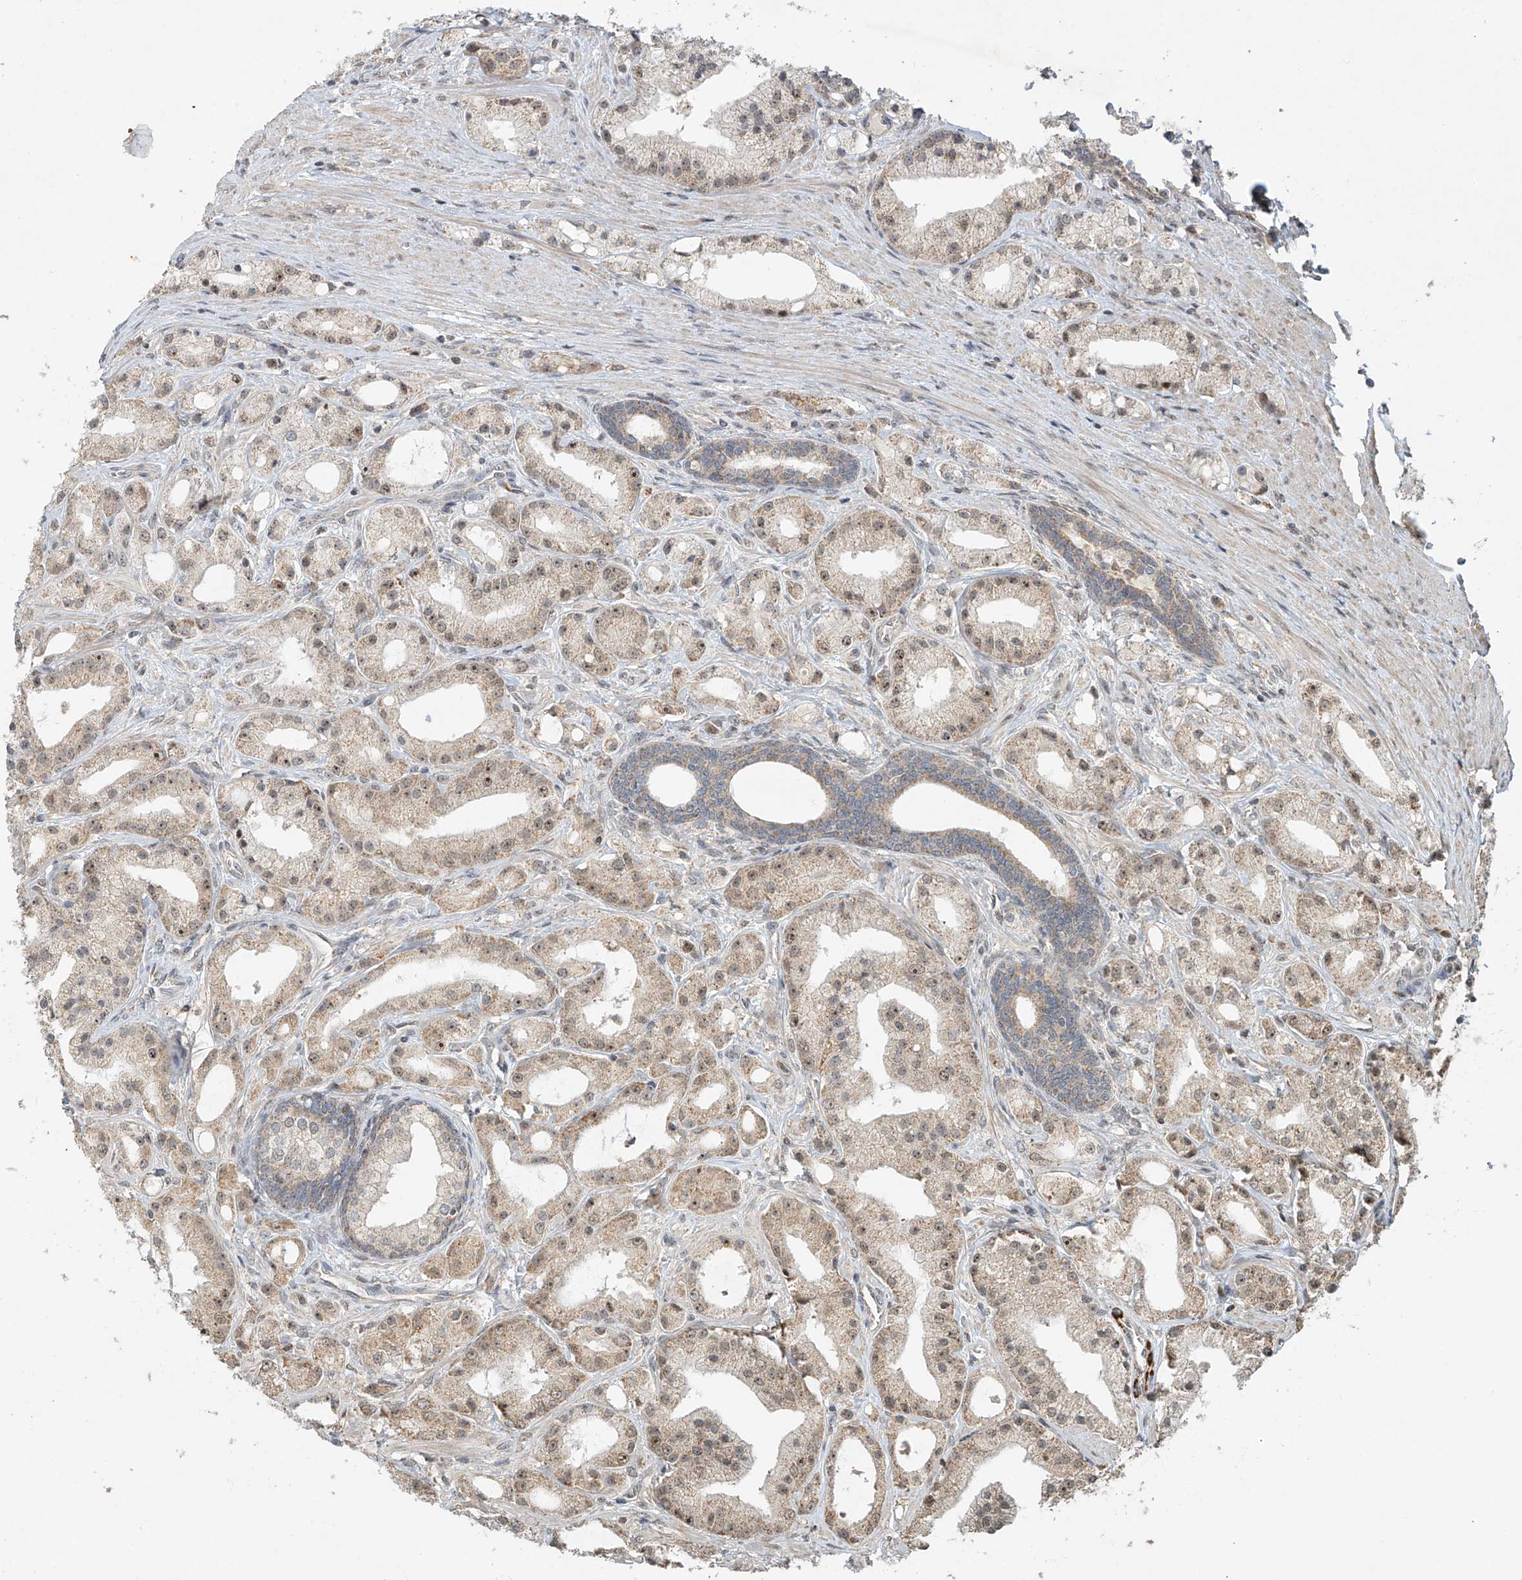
{"staining": {"intensity": "weak", "quantity": "25%-75%", "location": "cytoplasmic/membranous,nuclear"}, "tissue": "prostate cancer", "cell_type": "Tumor cells", "image_type": "cancer", "snomed": [{"axis": "morphology", "description": "Adenocarcinoma, Low grade"}, {"axis": "topography", "description": "Prostate"}], "caption": "Immunohistochemistry micrograph of neoplastic tissue: prostate cancer (low-grade adenocarcinoma) stained using immunohistochemistry displays low levels of weak protein expression localized specifically in the cytoplasmic/membranous and nuclear of tumor cells, appearing as a cytoplasmic/membranous and nuclear brown color.", "gene": "SYTL3", "patient": {"sex": "male", "age": 67}}